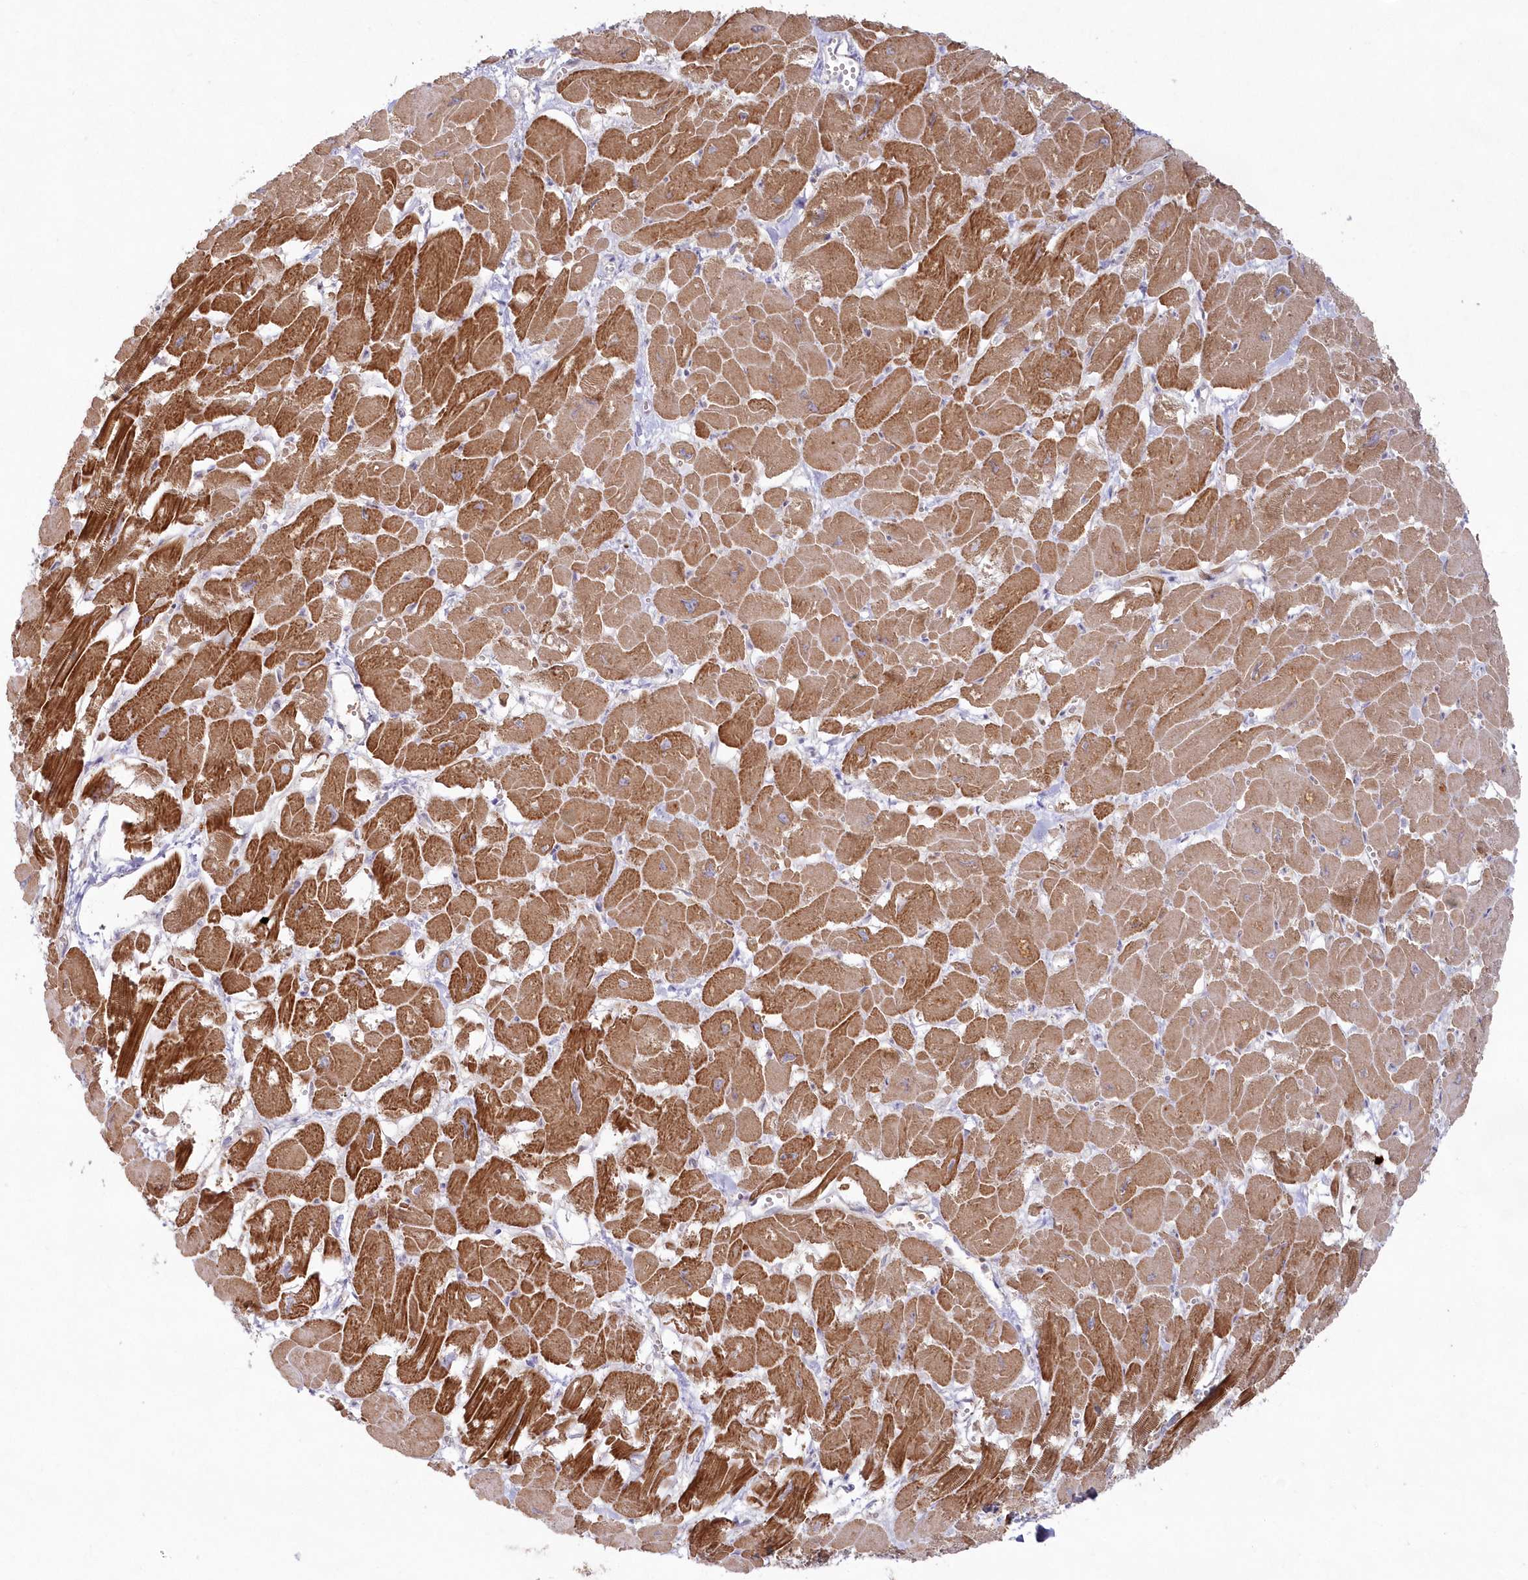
{"staining": {"intensity": "strong", "quantity": ">75%", "location": "cytoplasmic/membranous"}, "tissue": "heart muscle", "cell_type": "Cardiomyocytes", "image_type": "normal", "snomed": [{"axis": "morphology", "description": "Normal tissue, NOS"}, {"axis": "topography", "description": "Heart"}], "caption": "Strong cytoplasmic/membranous protein positivity is seen in approximately >75% of cardiomyocytes in heart muscle.", "gene": "ARSB", "patient": {"sex": "male", "age": 54}}